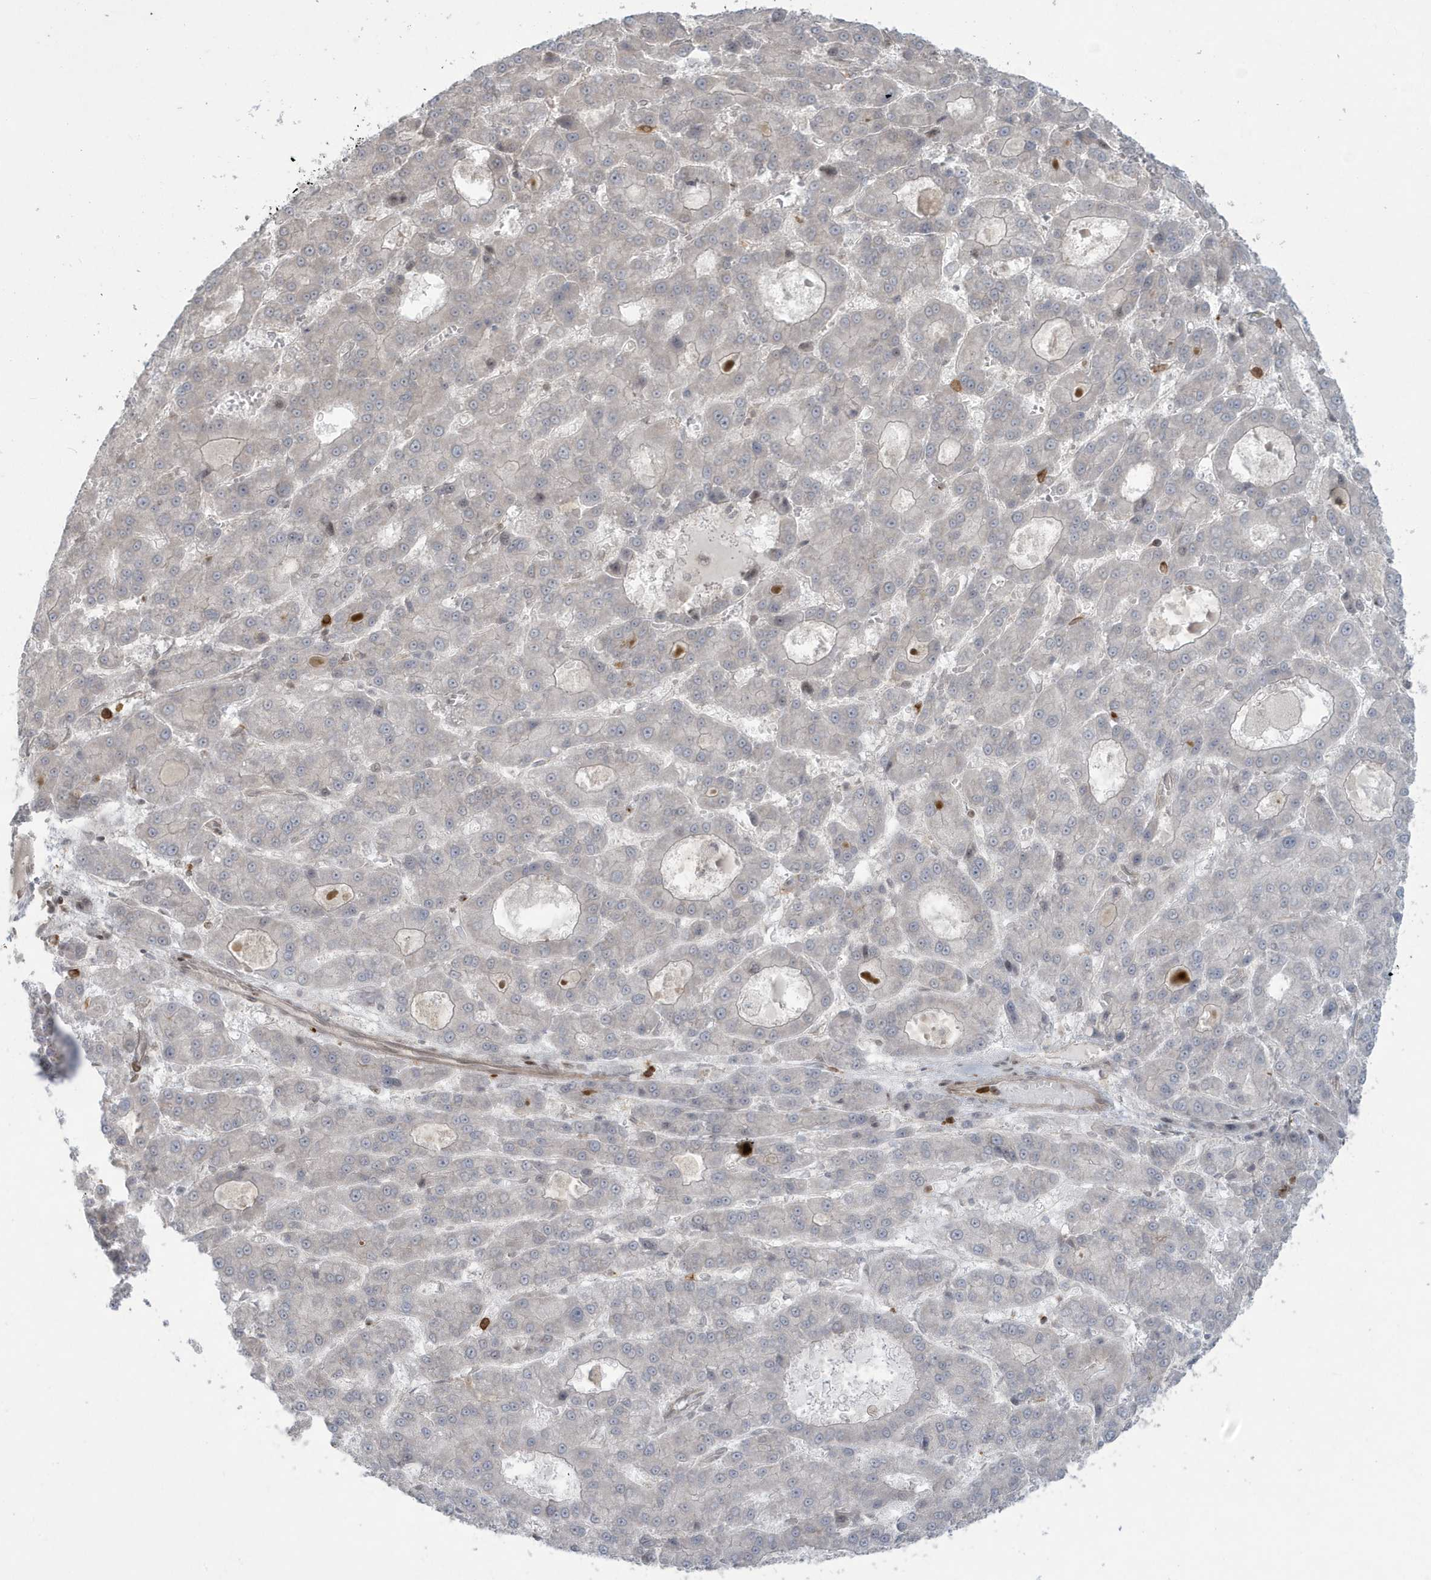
{"staining": {"intensity": "negative", "quantity": "none", "location": "none"}, "tissue": "liver cancer", "cell_type": "Tumor cells", "image_type": "cancer", "snomed": [{"axis": "morphology", "description": "Carcinoma, Hepatocellular, NOS"}, {"axis": "topography", "description": "Liver"}], "caption": "Tumor cells show no significant protein positivity in hepatocellular carcinoma (liver).", "gene": "C1orf52", "patient": {"sex": "male", "age": 70}}